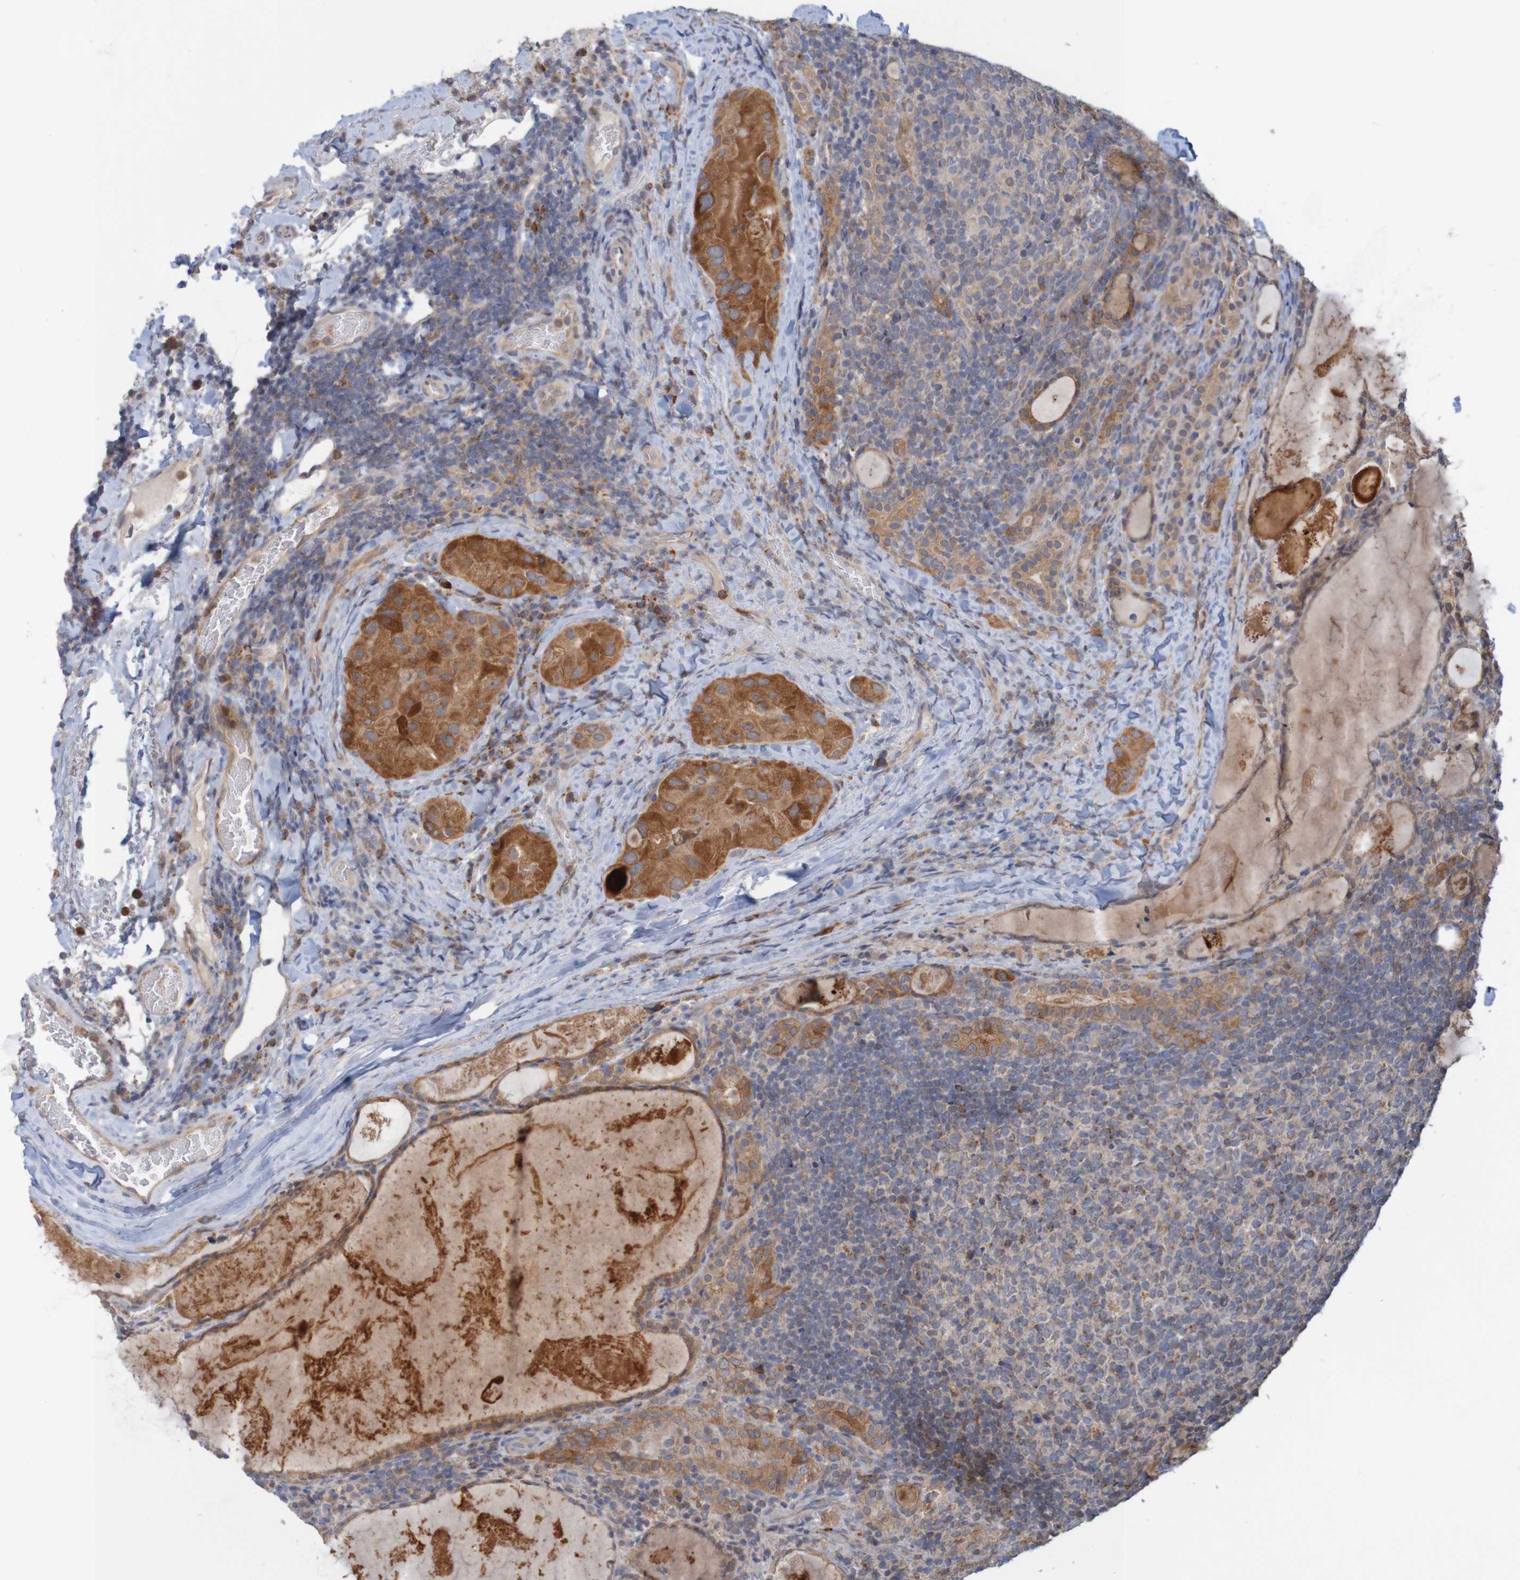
{"staining": {"intensity": "moderate", "quantity": ">75%", "location": "cytoplasmic/membranous"}, "tissue": "thyroid cancer", "cell_type": "Tumor cells", "image_type": "cancer", "snomed": [{"axis": "morphology", "description": "Papillary adenocarcinoma, NOS"}, {"axis": "topography", "description": "Thyroid gland"}], "caption": "An image of human thyroid papillary adenocarcinoma stained for a protein shows moderate cytoplasmic/membranous brown staining in tumor cells.", "gene": "NAV2", "patient": {"sex": "female", "age": 42}}